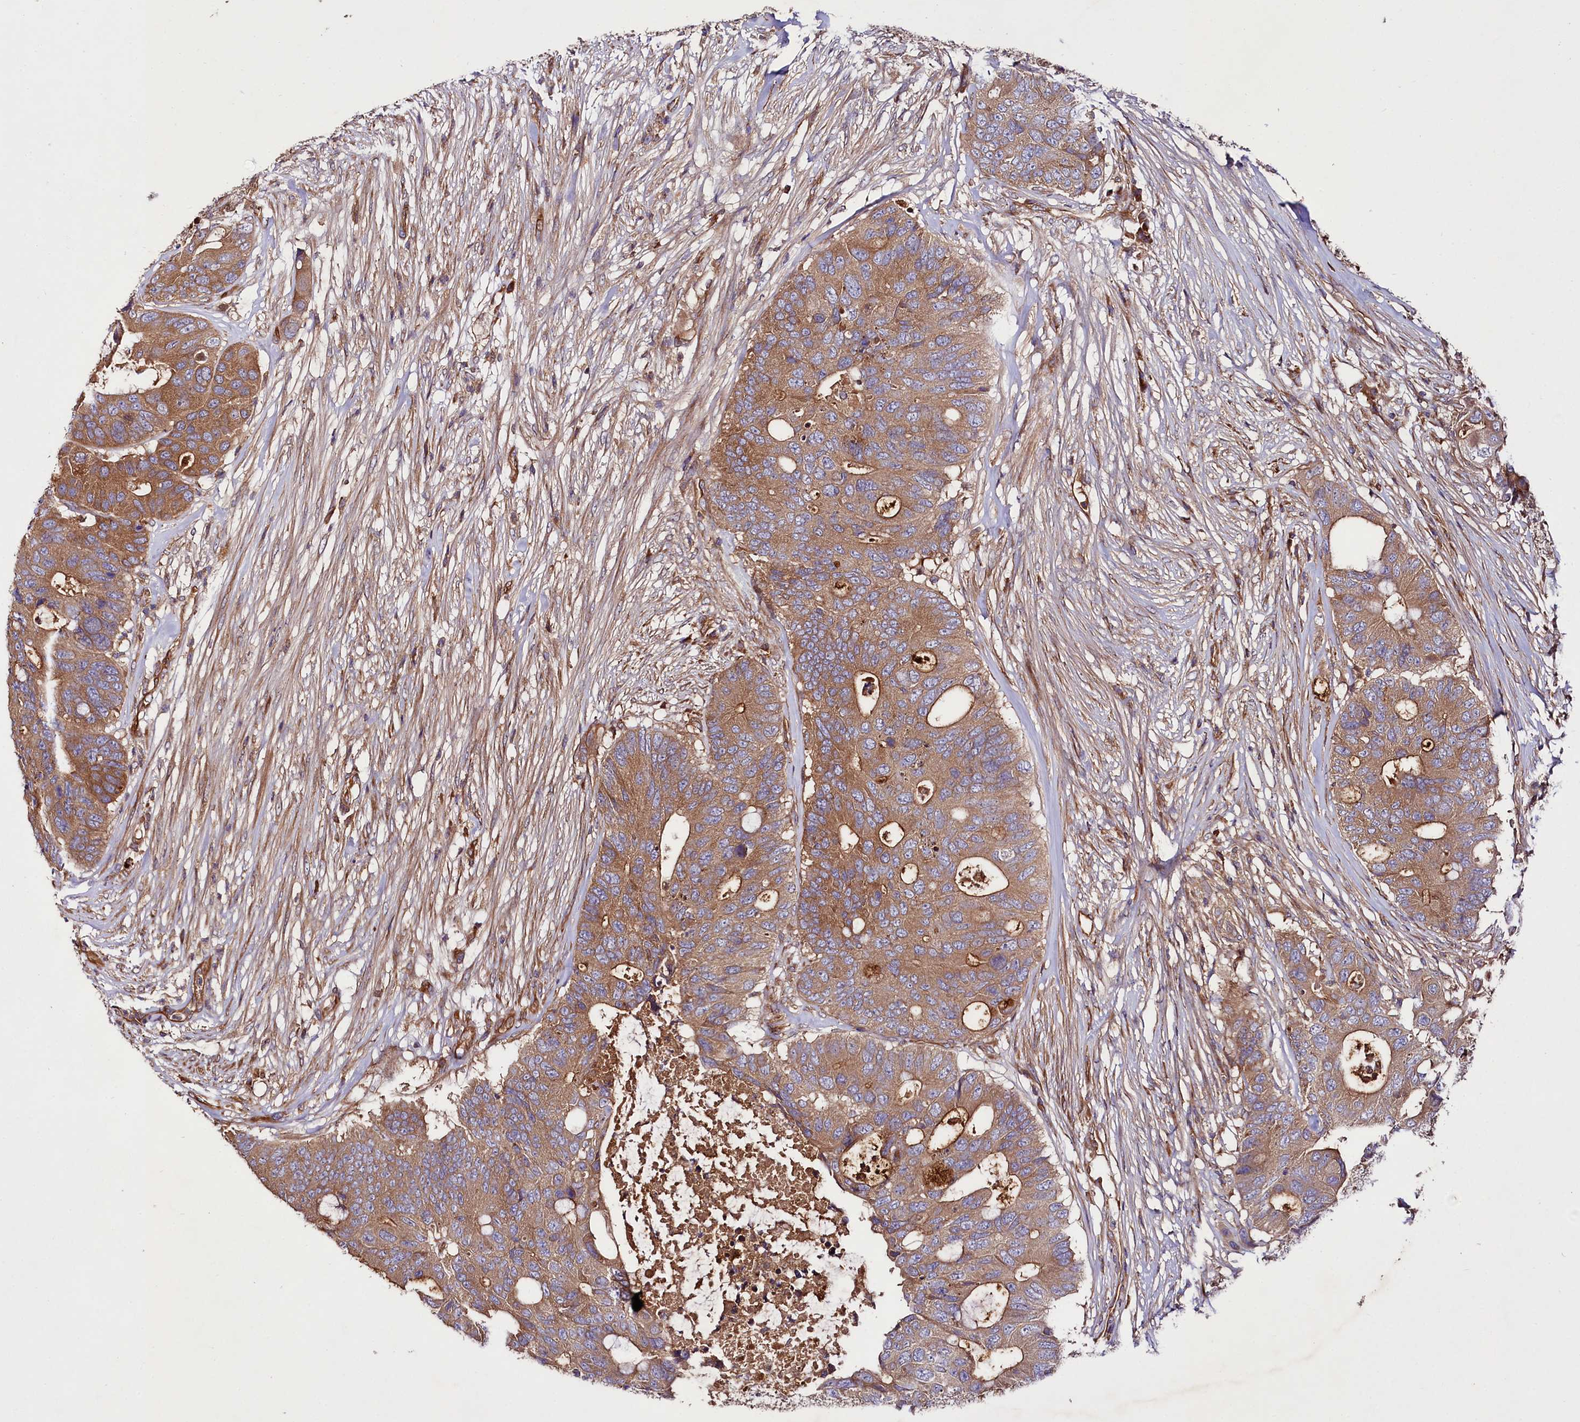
{"staining": {"intensity": "moderate", "quantity": ">75%", "location": "cytoplasmic/membranous"}, "tissue": "colorectal cancer", "cell_type": "Tumor cells", "image_type": "cancer", "snomed": [{"axis": "morphology", "description": "Adenocarcinoma, NOS"}, {"axis": "topography", "description": "Colon"}], "caption": "This histopathology image demonstrates IHC staining of adenocarcinoma (colorectal), with medium moderate cytoplasmic/membranous positivity in about >75% of tumor cells.", "gene": "CEP295", "patient": {"sex": "male", "age": 71}}